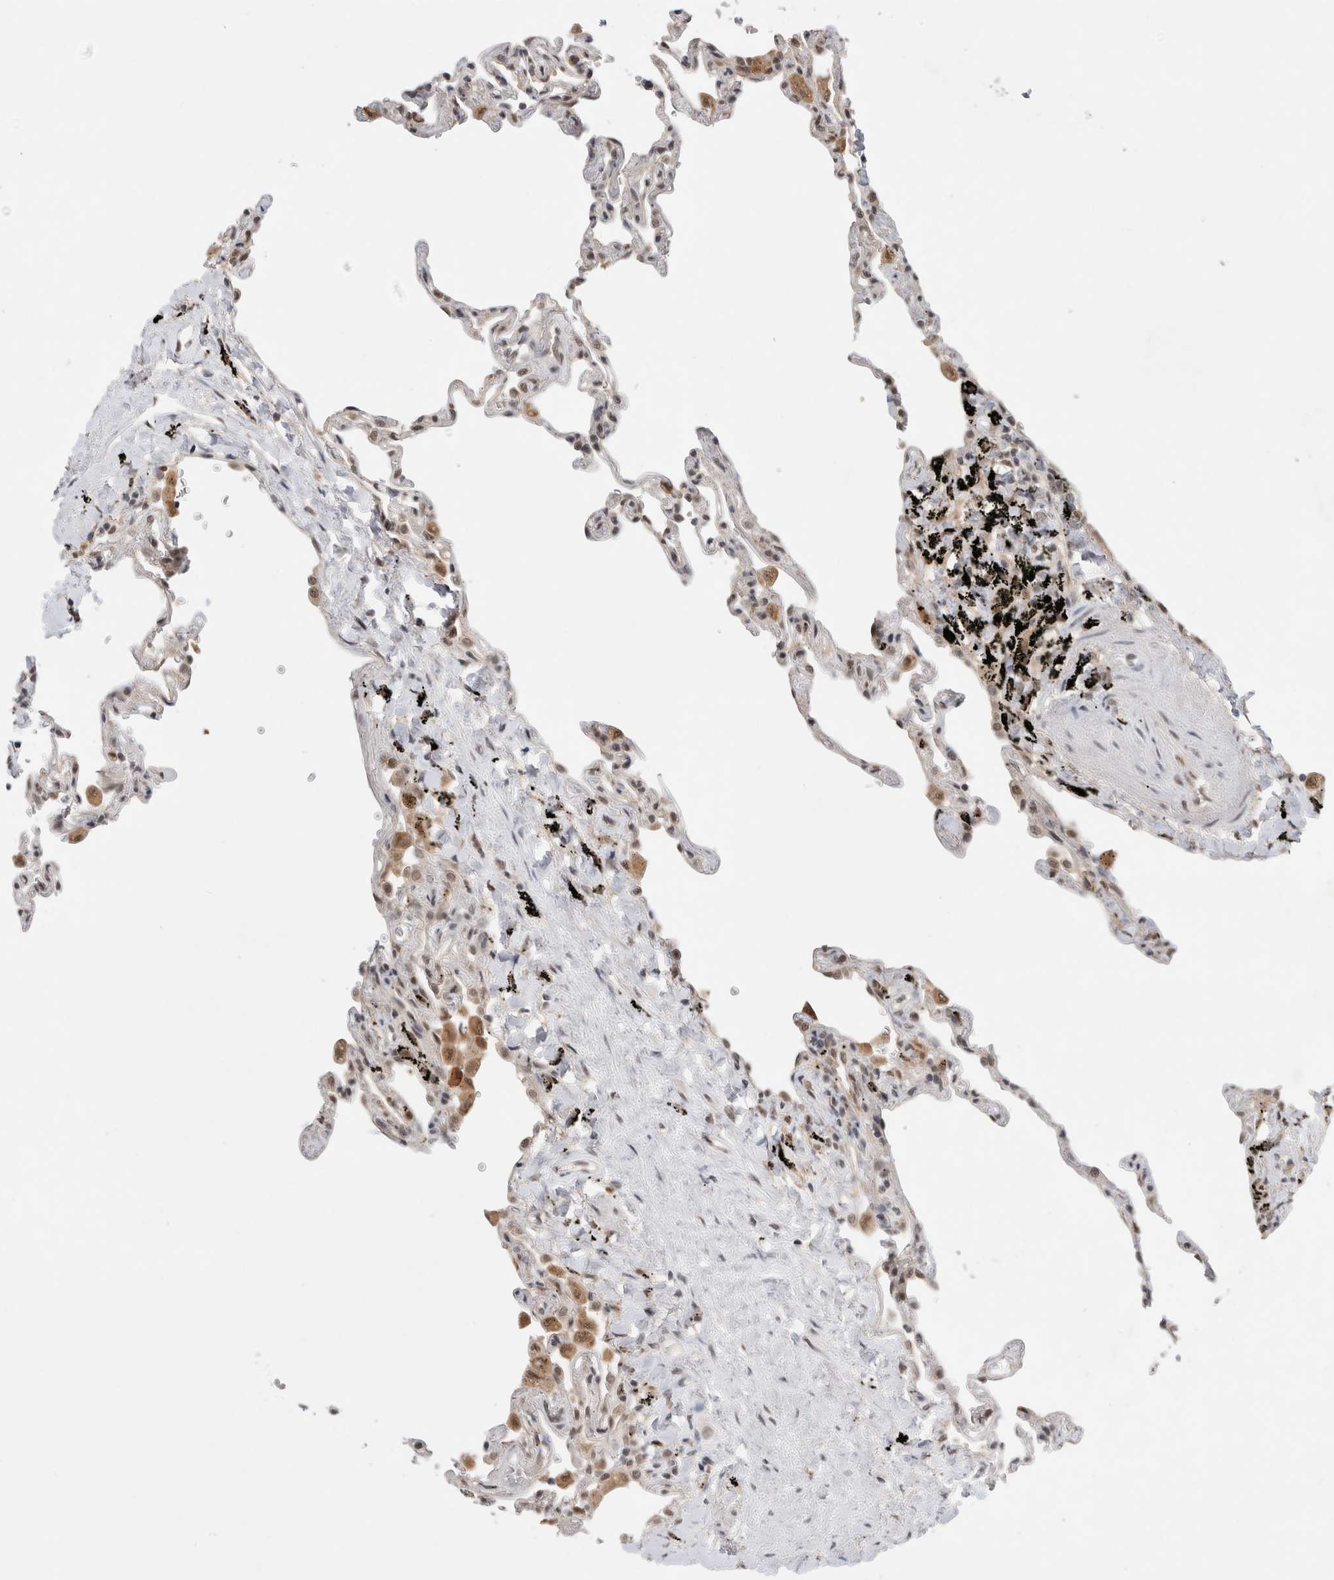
{"staining": {"intensity": "weak", "quantity": "25%-75%", "location": "nuclear"}, "tissue": "lung", "cell_type": "Alveolar cells", "image_type": "normal", "snomed": [{"axis": "morphology", "description": "Normal tissue, NOS"}, {"axis": "topography", "description": "Lung"}], "caption": "Alveolar cells exhibit low levels of weak nuclear staining in approximately 25%-75% of cells in unremarkable human lung.", "gene": "NCAPG2", "patient": {"sex": "male", "age": 59}}